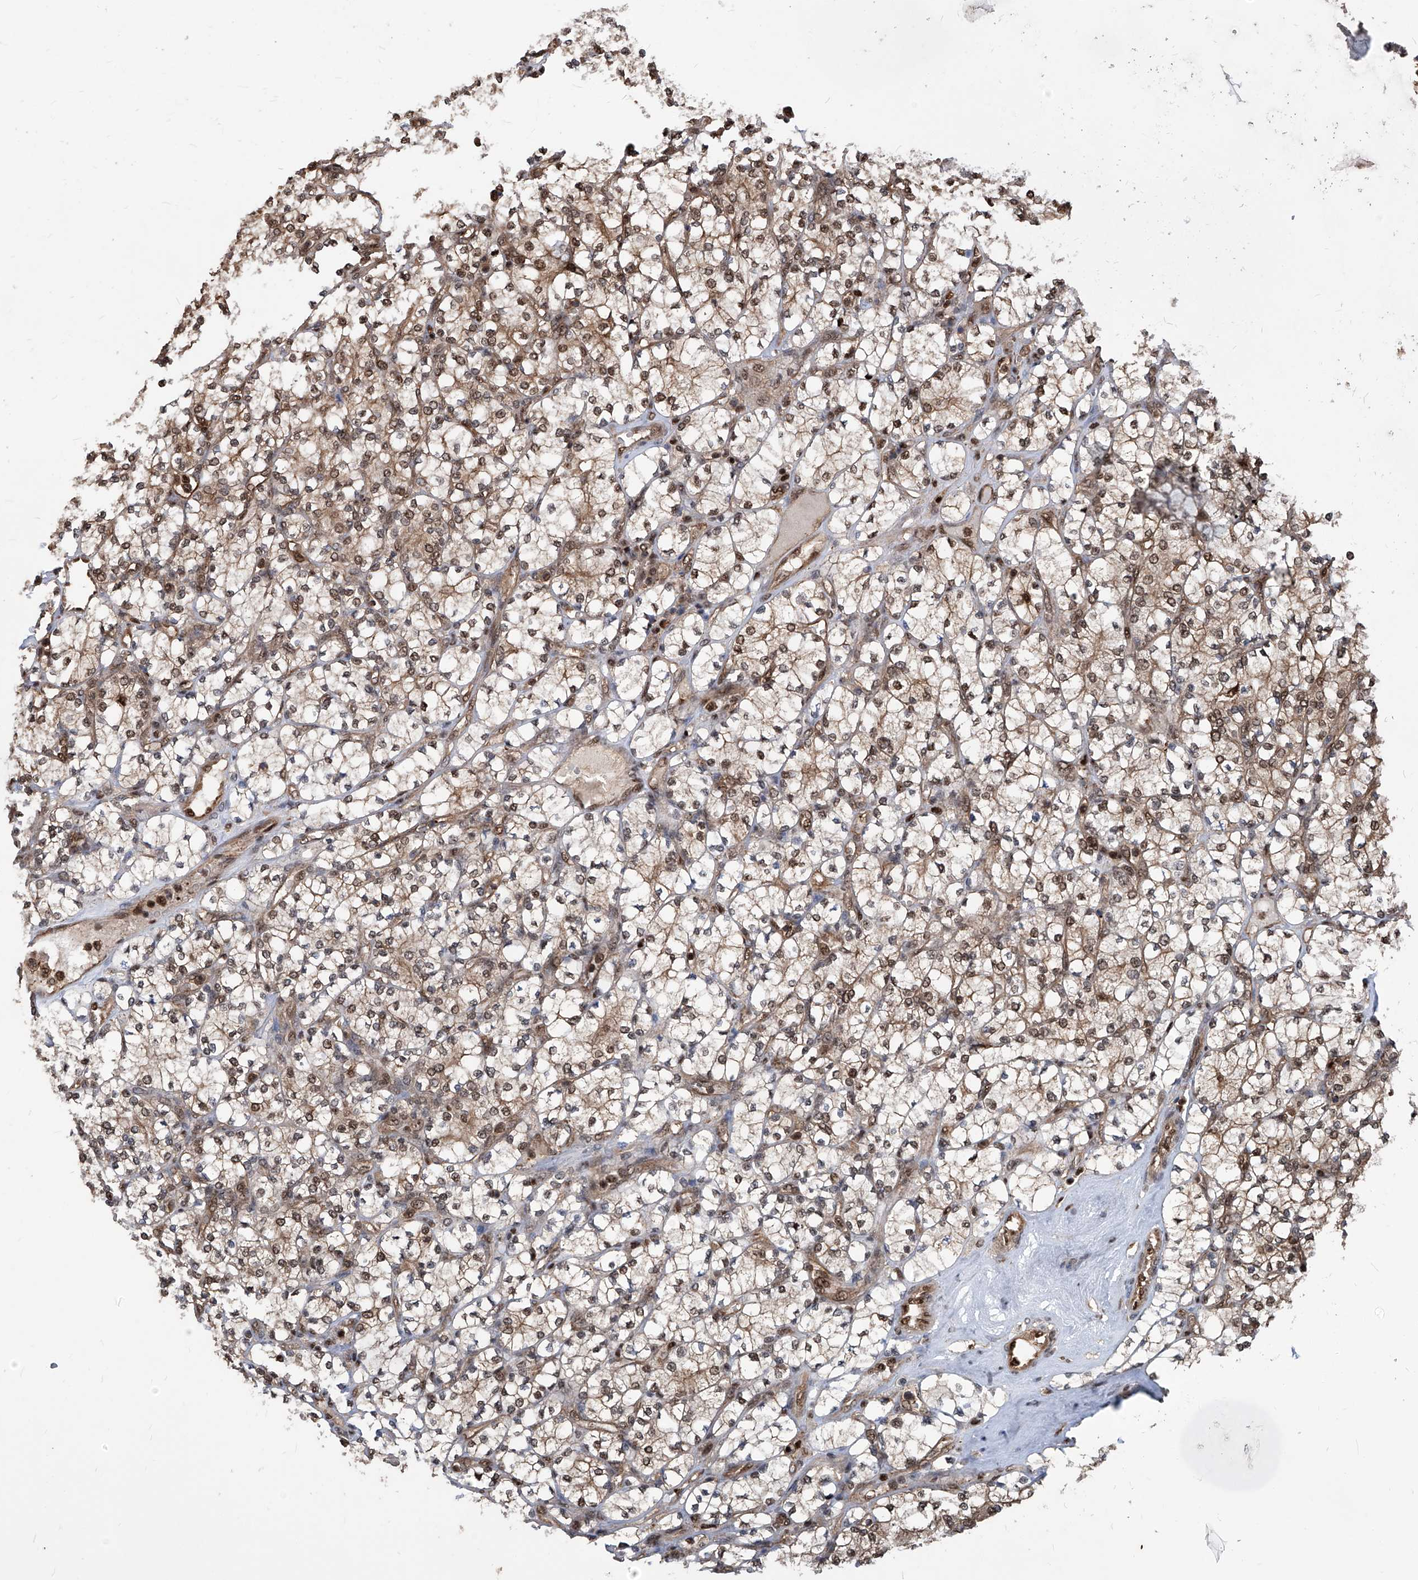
{"staining": {"intensity": "moderate", "quantity": "25%-75%", "location": "cytoplasmic/membranous,nuclear"}, "tissue": "renal cancer", "cell_type": "Tumor cells", "image_type": "cancer", "snomed": [{"axis": "morphology", "description": "Adenocarcinoma, NOS"}, {"axis": "topography", "description": "Kidney"}], "caption": "Moderate cytoplasmic/membranous and nuclear protein positivity is appreciated in about 25%-75% of tumor cells in renal cancer.", "gene": "PSMB1", "patient": {"sex": "male", "age": 77}}